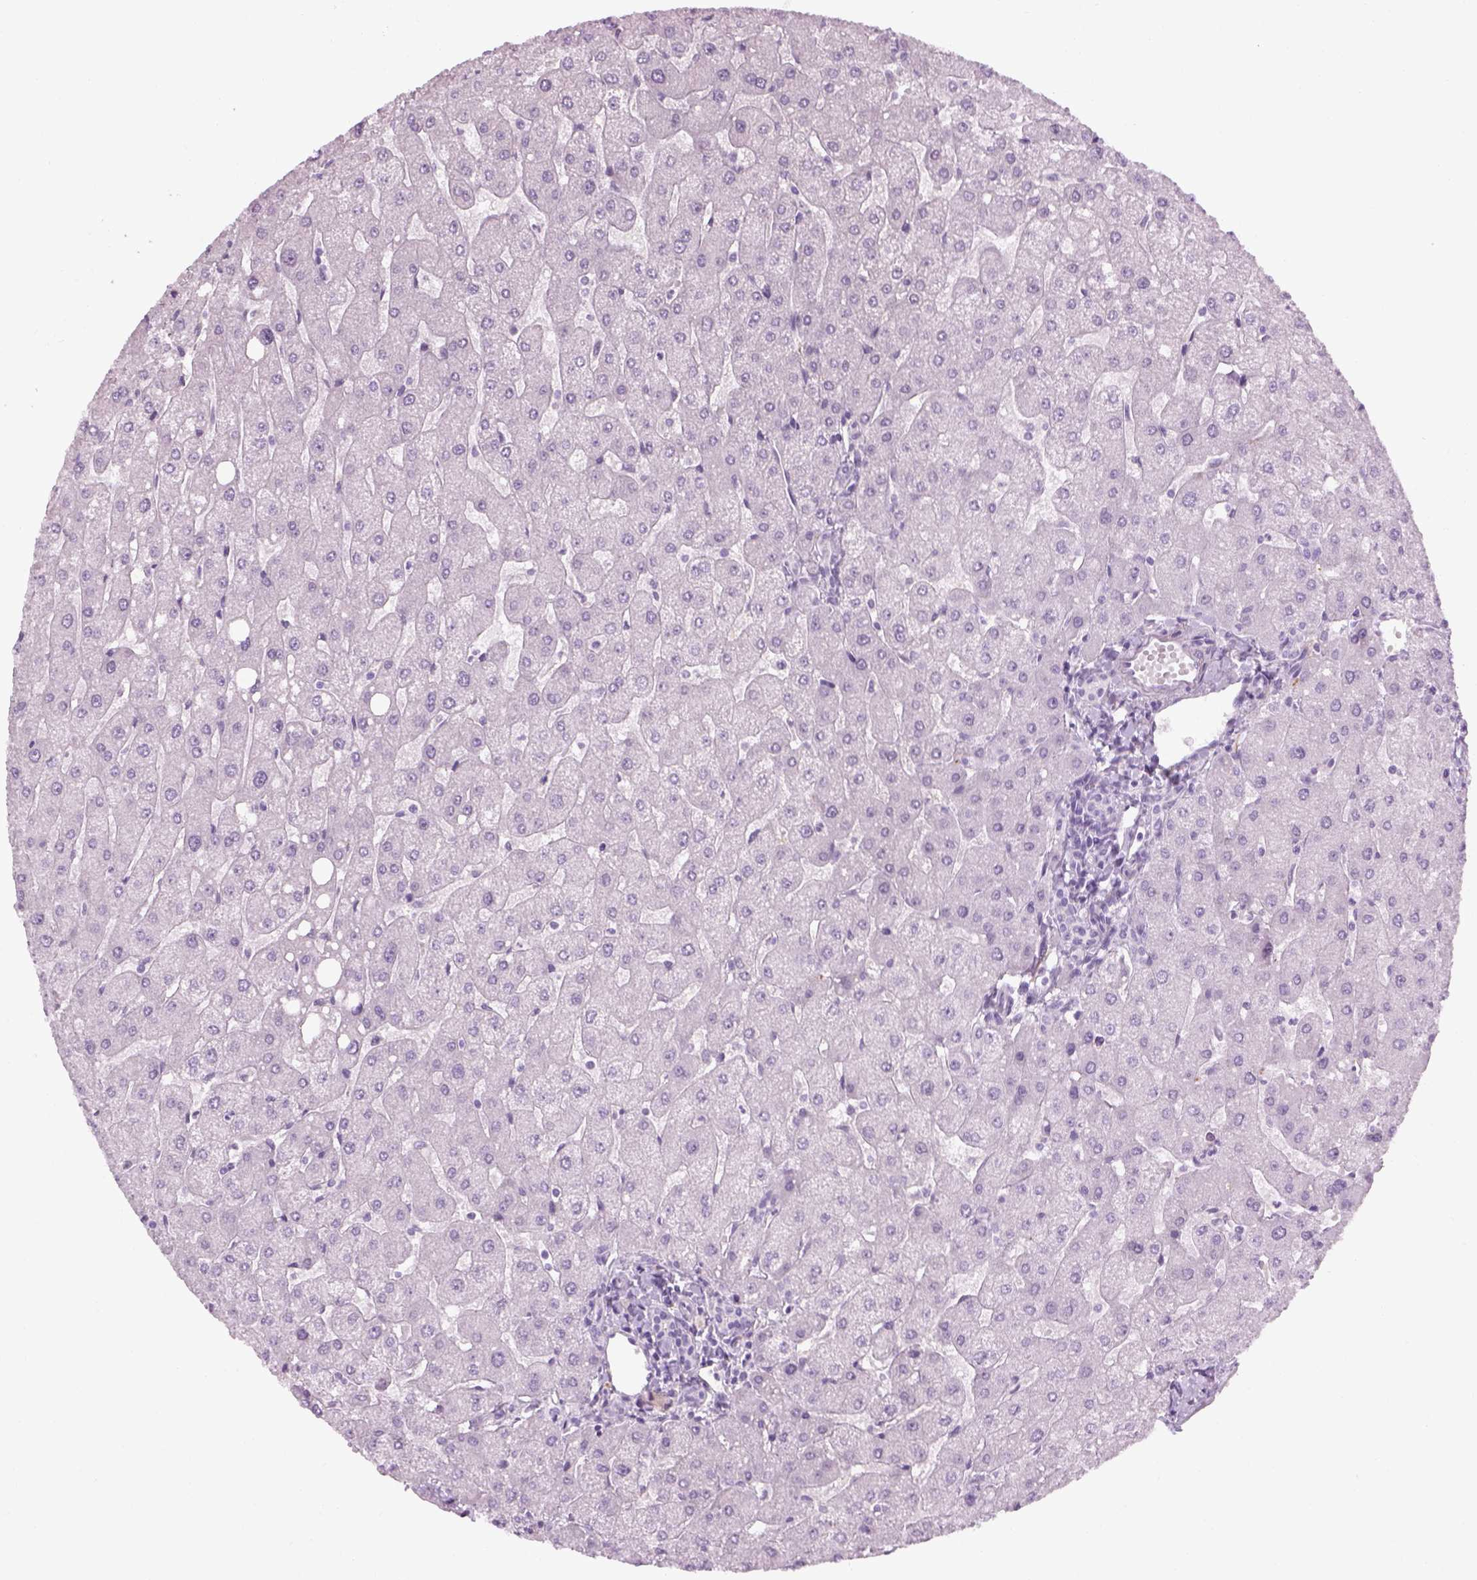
{"staining": {"intensity": "negative", "quantity": "none", "location": "none"}, "tissue": "liver", "cell_type": "Cholangiocytes", "image_type": "normal", "snomed": [{"axis": "morphology", "description": "Normal tissue, NOS"}, {"axis": "topography", "description": "Liver"}], "caption": "This is an immunohistochemistry (IHC) image of normal liver. There is no staining in cholangiocytes.", "gene": "TH", "patient": {"sex": "male", "age": 67}}